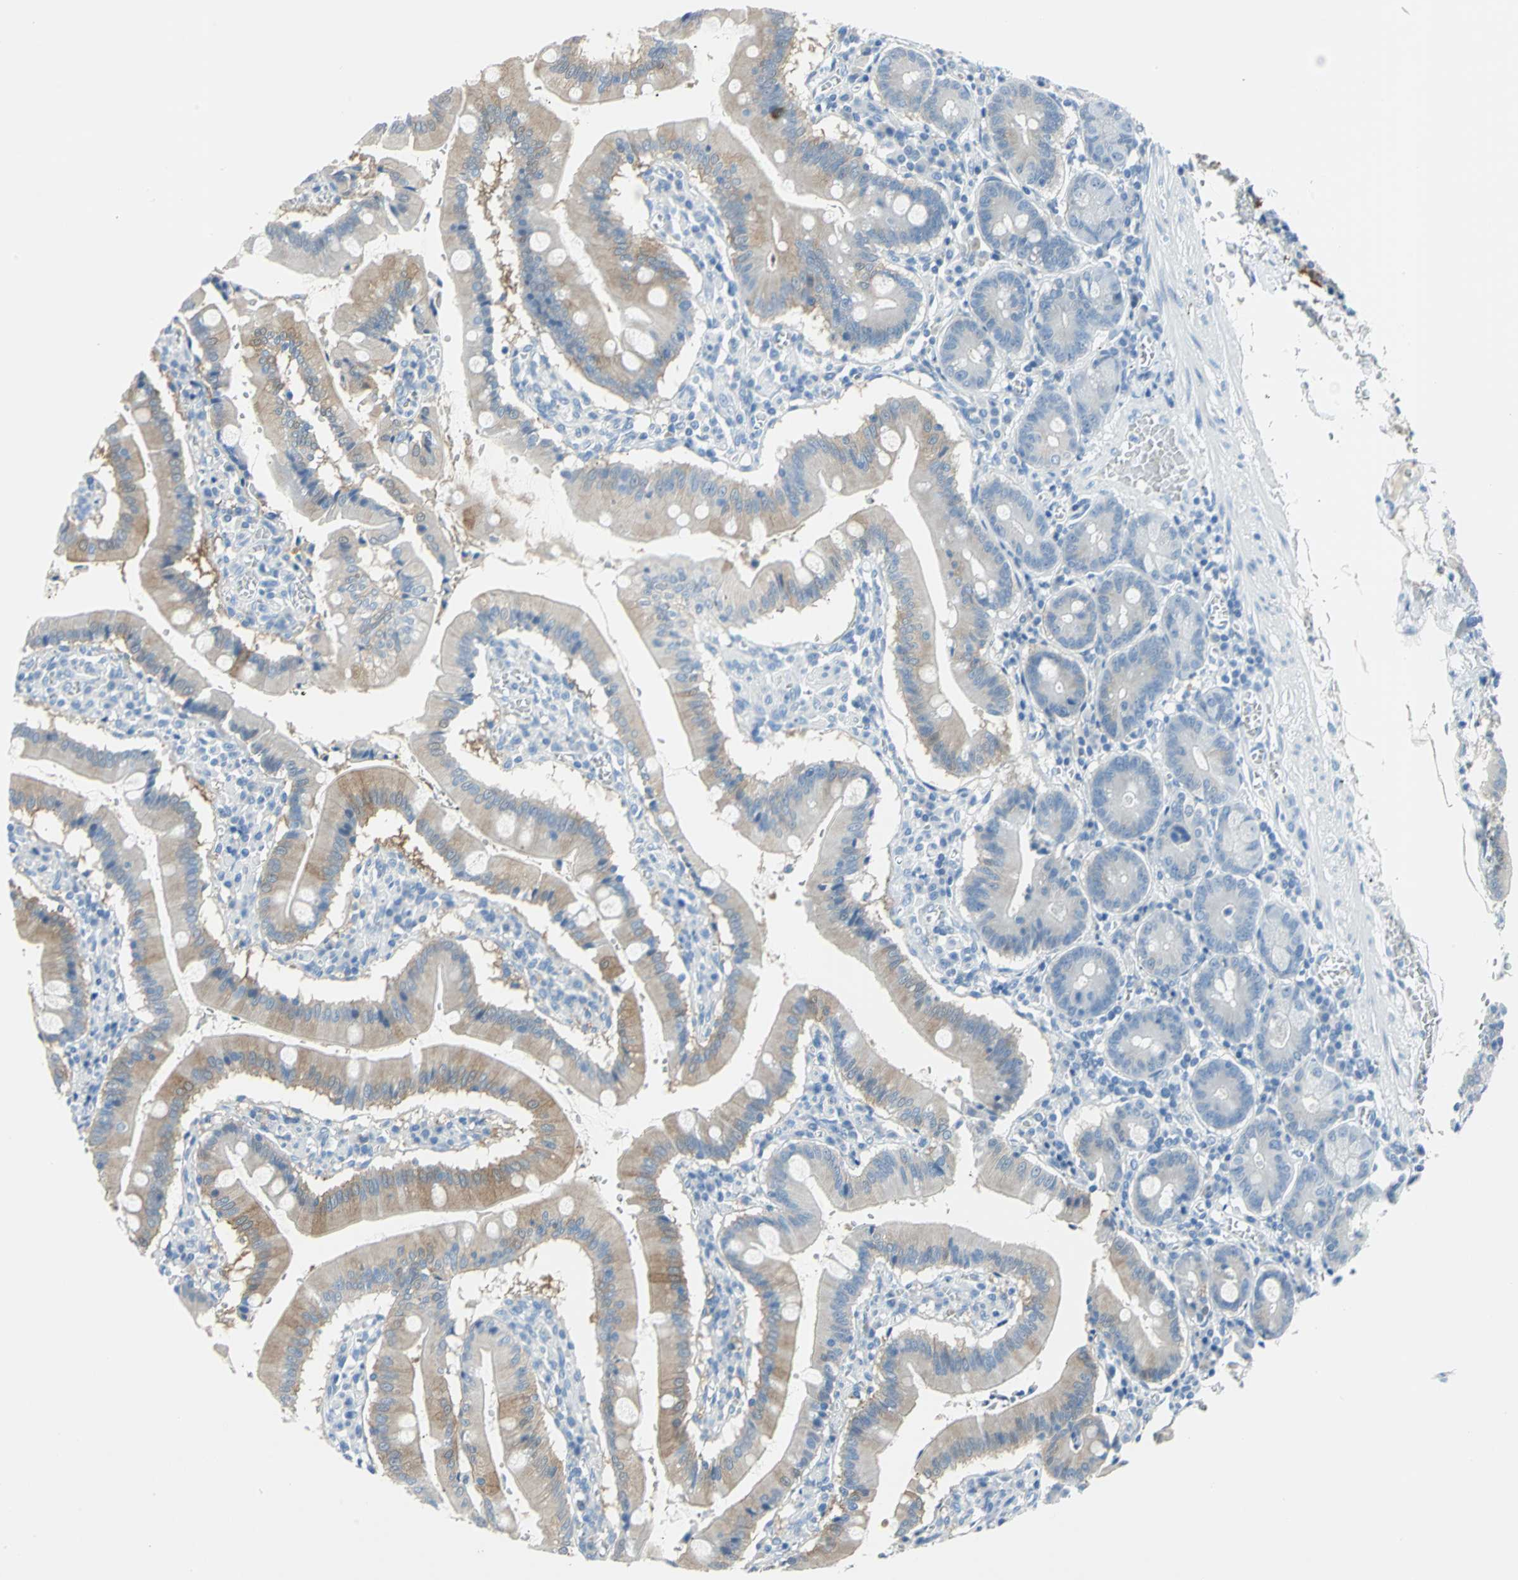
{"staining": {"intensity": "moderate", "quantity": "25%-75%", "location": "cytoplasmic/membranous"}, "tissue": "small intestine", "cell_type": "Glandular cells", "image_type": "normal", "snomed": [{"axis": "morphology", "description": "Normal tissue, NOS"}, {"axis": "topography", "description": "Small intestine"}], "caption": "Small intestine stained for a protein reveals moderate cytoplasmic/membranous positivity in glandular cells. Immunohistochemistry (ihc) stains the protein in brown and the nuclei are stained blue.", "gene": "PKLR", "patient": {"sex": "male", "age": 71}}